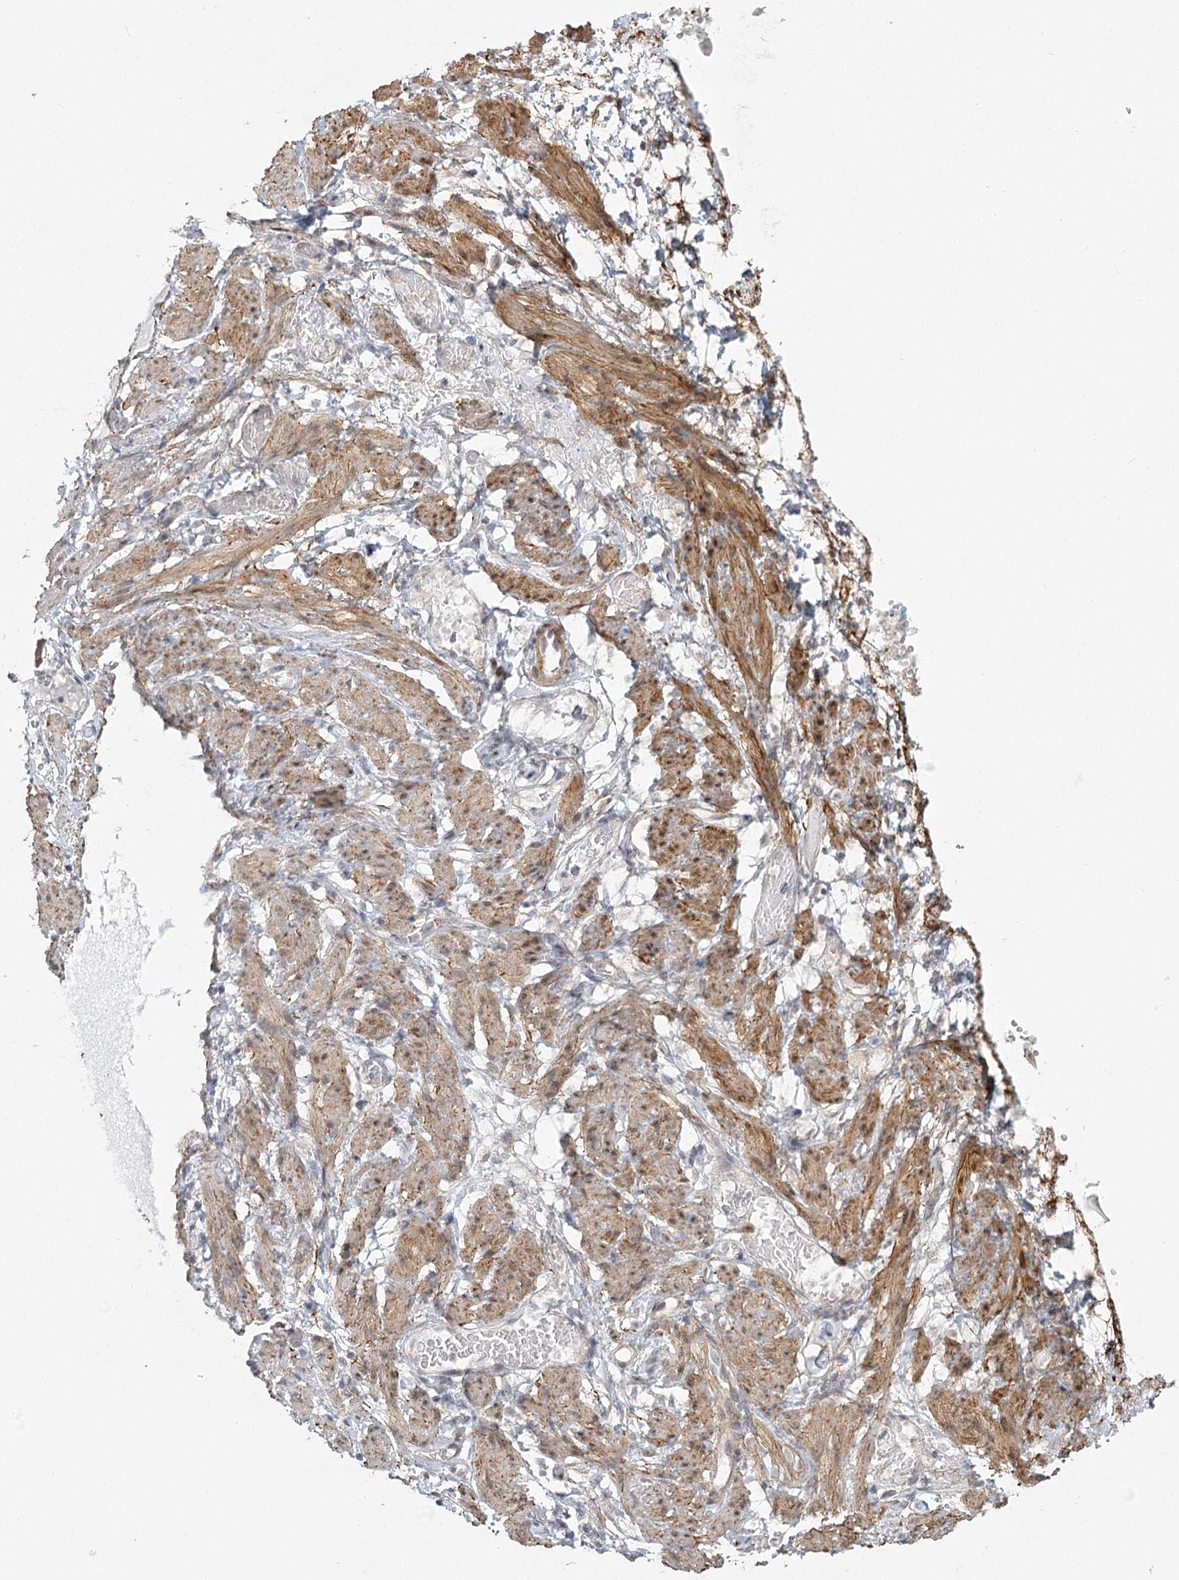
{"staining": {"intensity": "weak", "quantity": ">75%", "location": "cytoplasmic/membranous"}, "tissue": "soft tissue", "cell_type": "Fibroblasts", "image_type": "normal", "snomed": [{"axis": "morphology", "description": "Normal tissue, NOS"}, {"axis": "topography", "description": "Smooth muscle"}, {"axis": "topography", "description": "Peripheral nerve tissue"}], "caption": "Weak cytoplasmic/membranous protein positivity is present in about >75% of fibroblasts in soft tissue.", "gene": "MED28", "patient": {"sex": "female", "age": 39}}